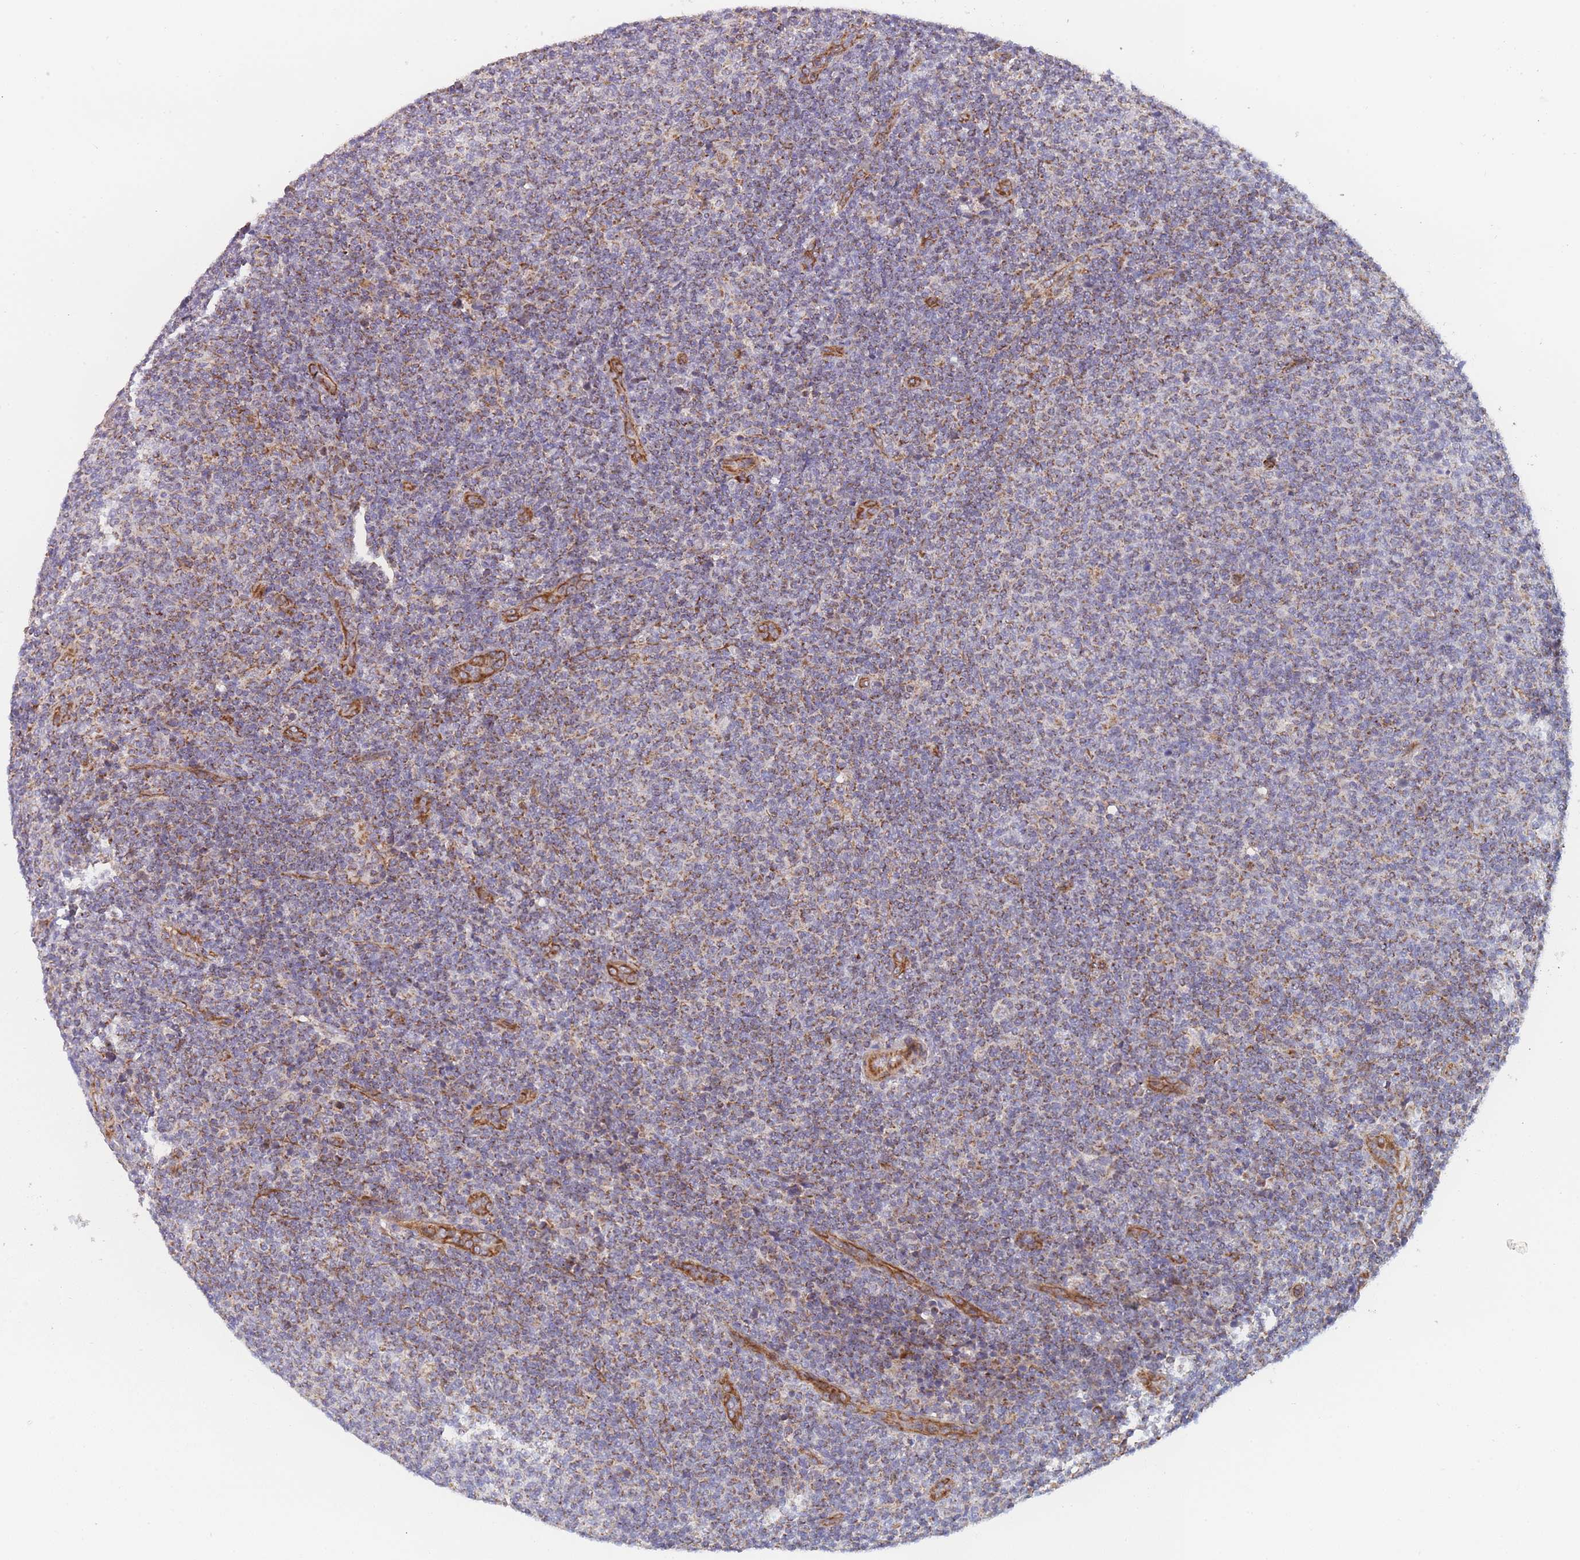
{"staining": {"intensity": "moderate", "quantity": ">75%", "location": "cytoplasmic/membranous"}, "tissue": "lymphoma", "cell_type": "Tumor cells", "image_type": "cancer", "snomed": [{"axis": "morphology", "description": "Malignant lymphoma, non-Hodgkin's type, Low grade"}, {"axis": "topography", "description": "Lymph node"}], "caption": "Protein analysis of low-grade malignant lymphoma, non-Hodgkin's type tissue displays moderate cytoplasmic/membranous positivity in about >75% of tumor cells.", "gene": "MTRES1", "patient": {"sex": "male", "age": 66}}